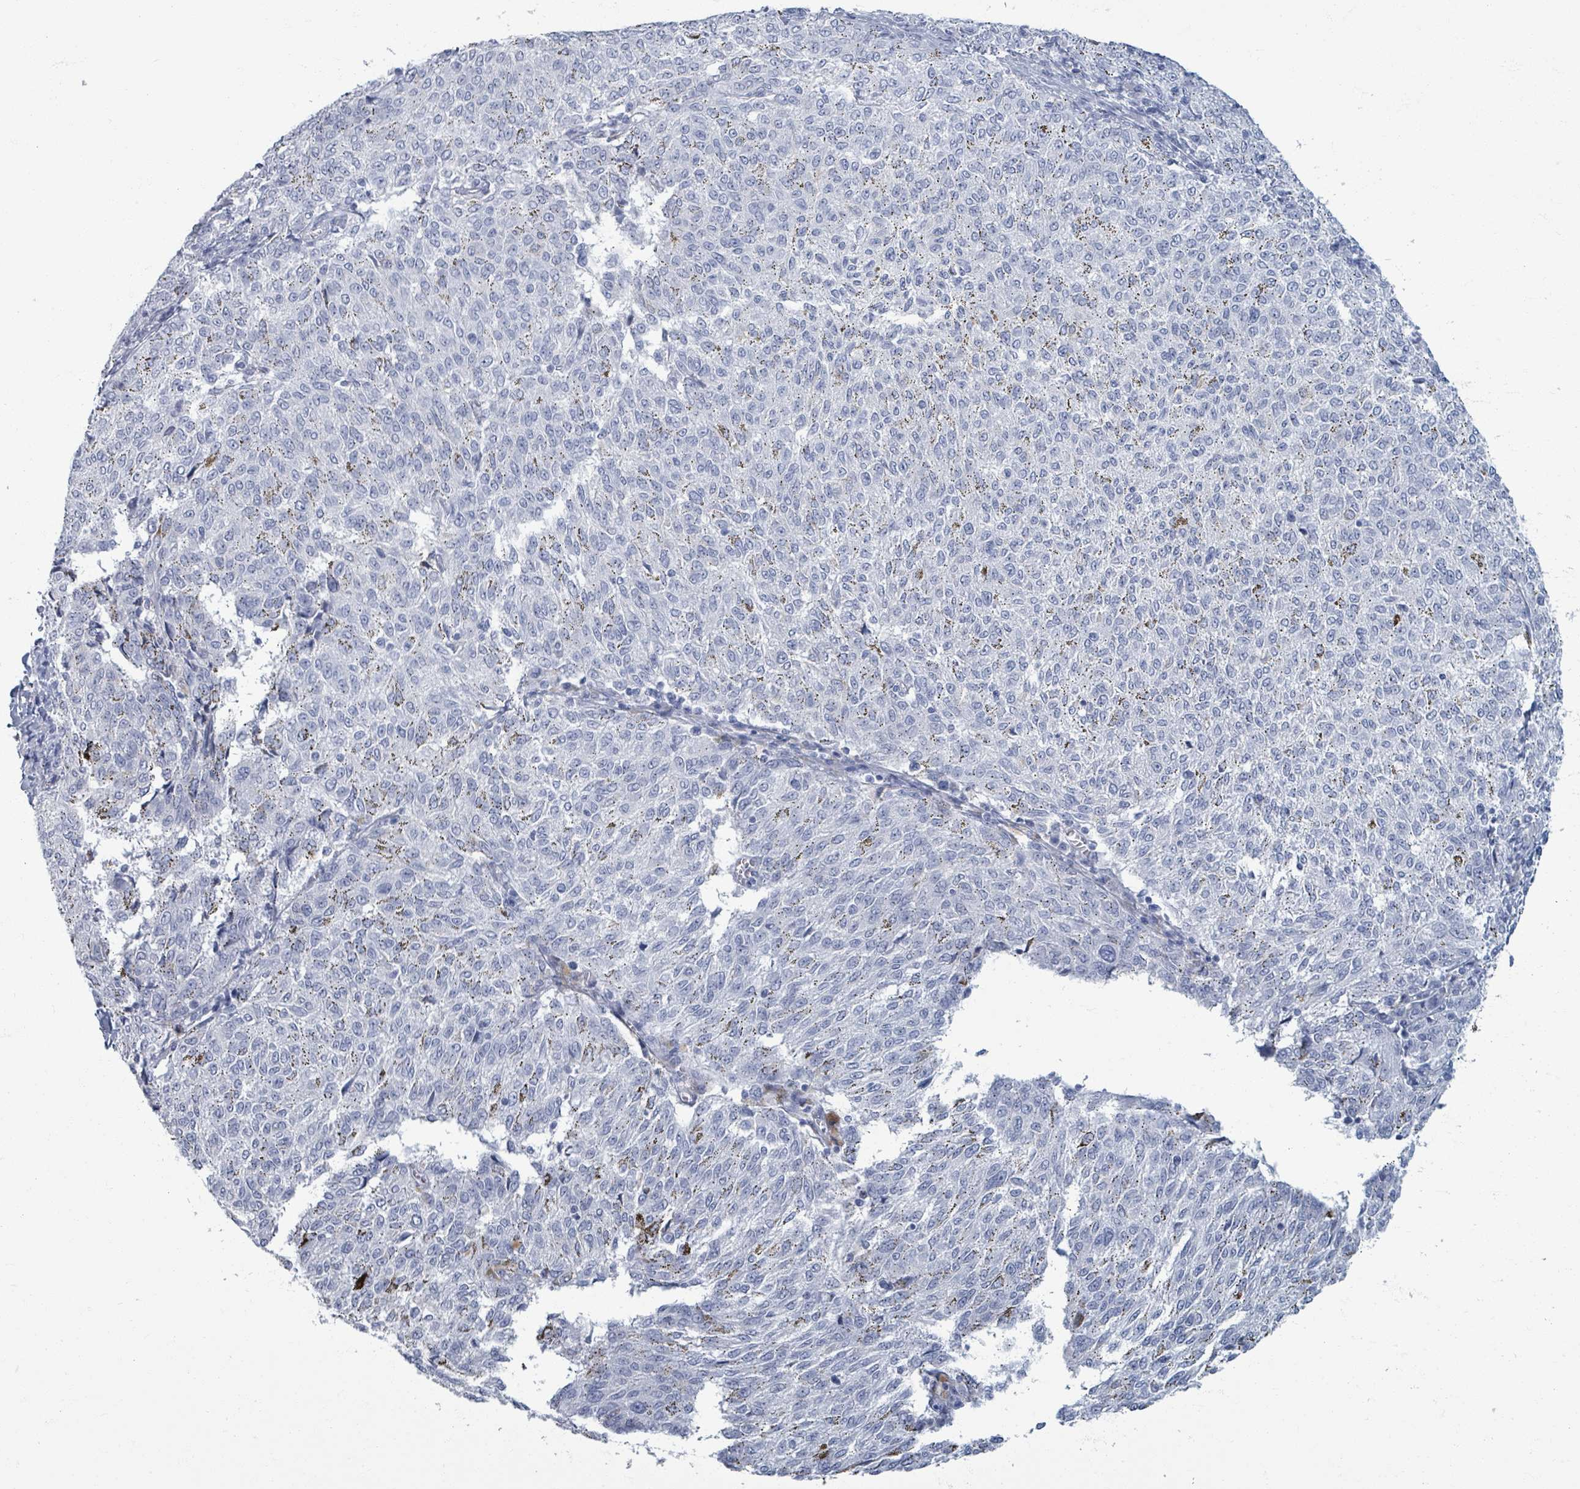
{"staining": {"intensity": "negative", "quantity": "none", "location": "none"}, "tissue": "melanoma", "cell_type": "Tumor cells", "image_type": "cancer", "snomed": [{"axis": "morphology", "description": "Malignant melanoma, NOS"}, {"axis": "topography", "description": "Skin"}], "caption": "The immunohistochemistry (IHC) histopathology image has no significant positivity in tumor cells of melanoma tissue.", "gene": "TAS2R1", "patient": {"sex": "female", "age": 72}}